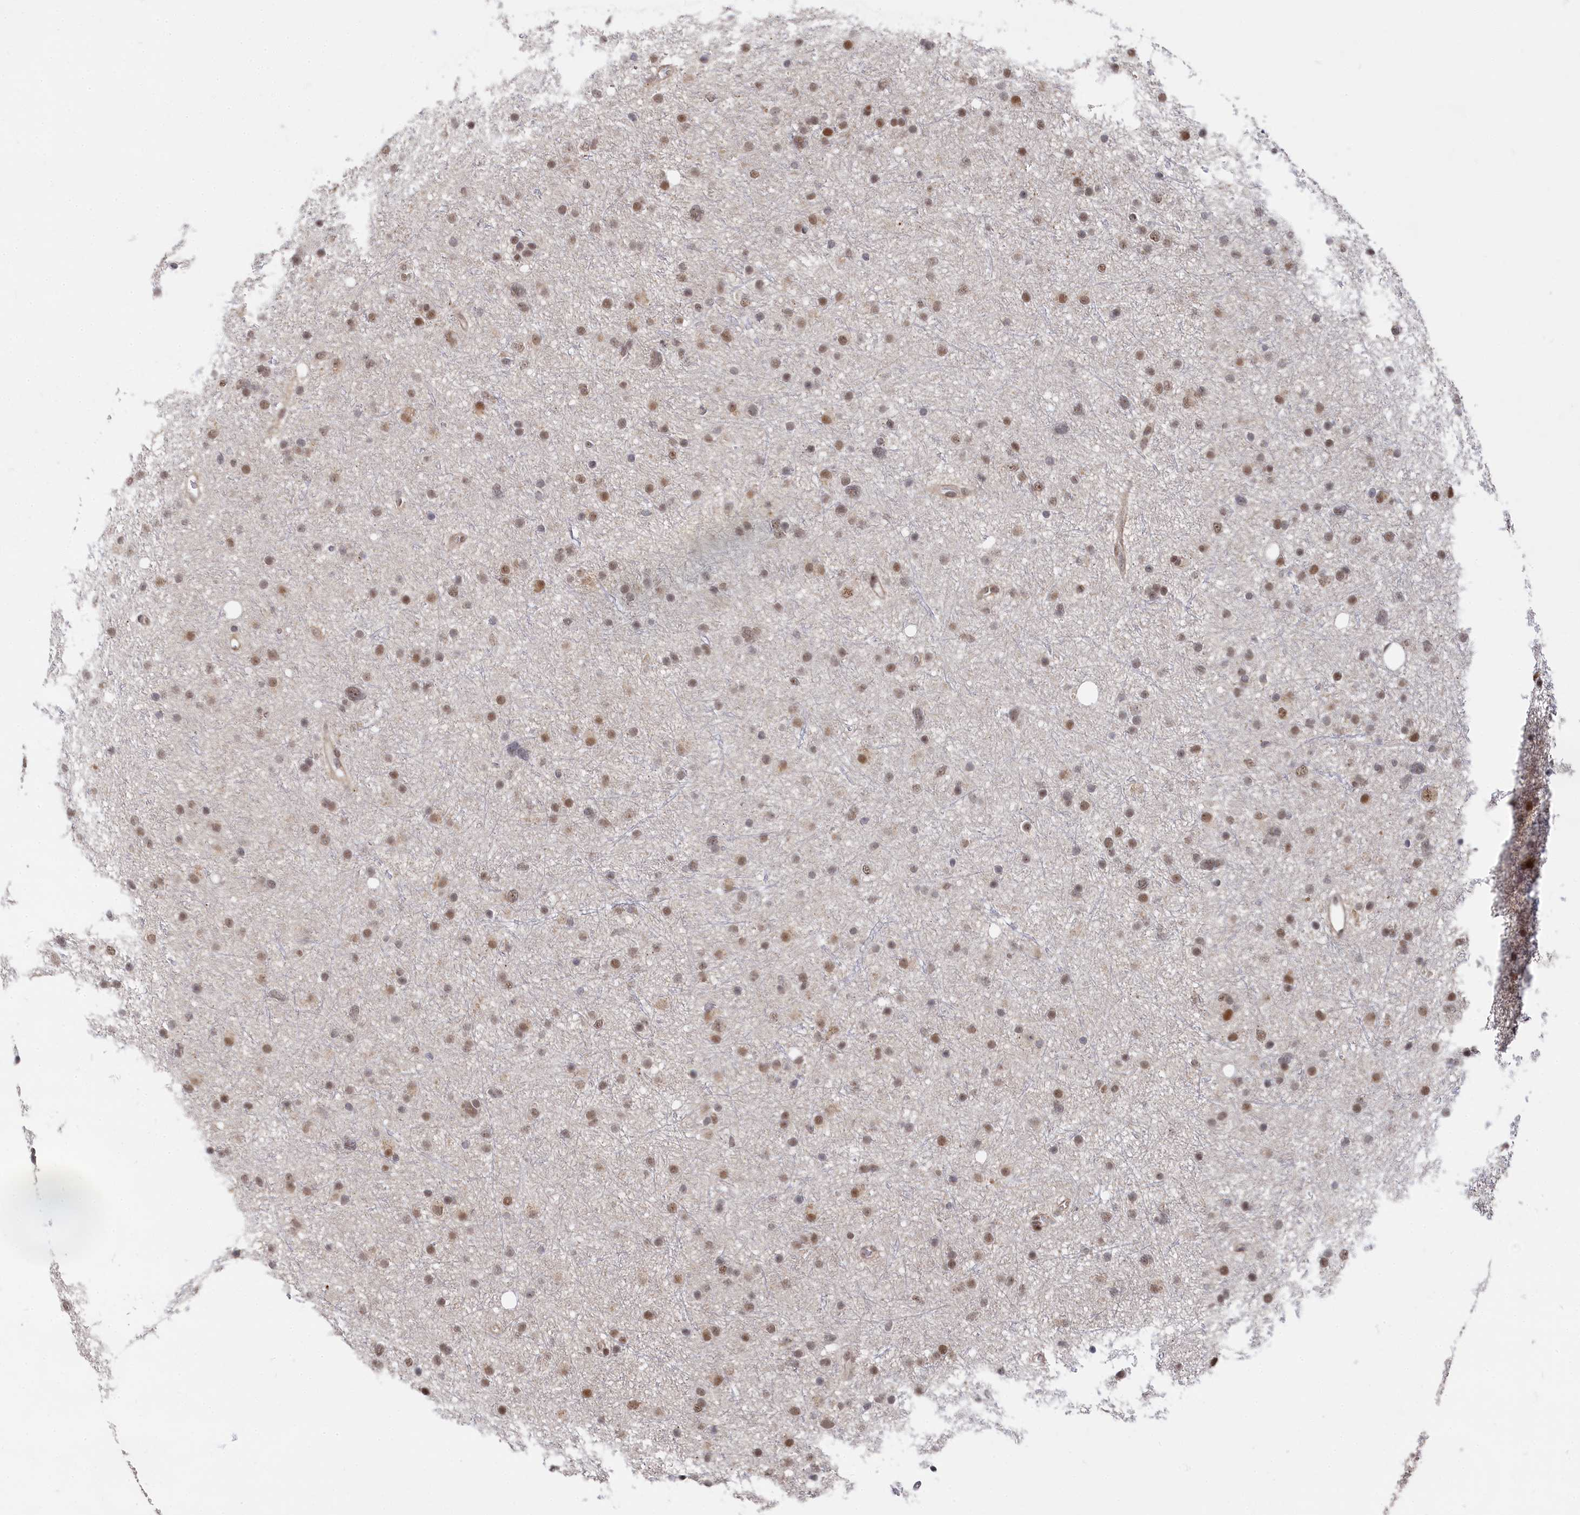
{"staining": {"intensity": "moderate", "quantity": ">75%", "location": "nuclear"}, "tissue": "glioma", "cell_type": "Tumor cells", "image_type": "cancer", "snomed": [{"axis": "morphology", "description": "Glioma, malignant, Low grade"}, {"axis": "topography", "description": "Cerebral cortex"}], "caption": "A high-resolution image shows IHC staining of malignant glioma (low-grade), which shows moderate nuclear expression in about >75% of tumor cells.", "gene": "BUB3", "patient": {"sex": "female", "age": 39}}